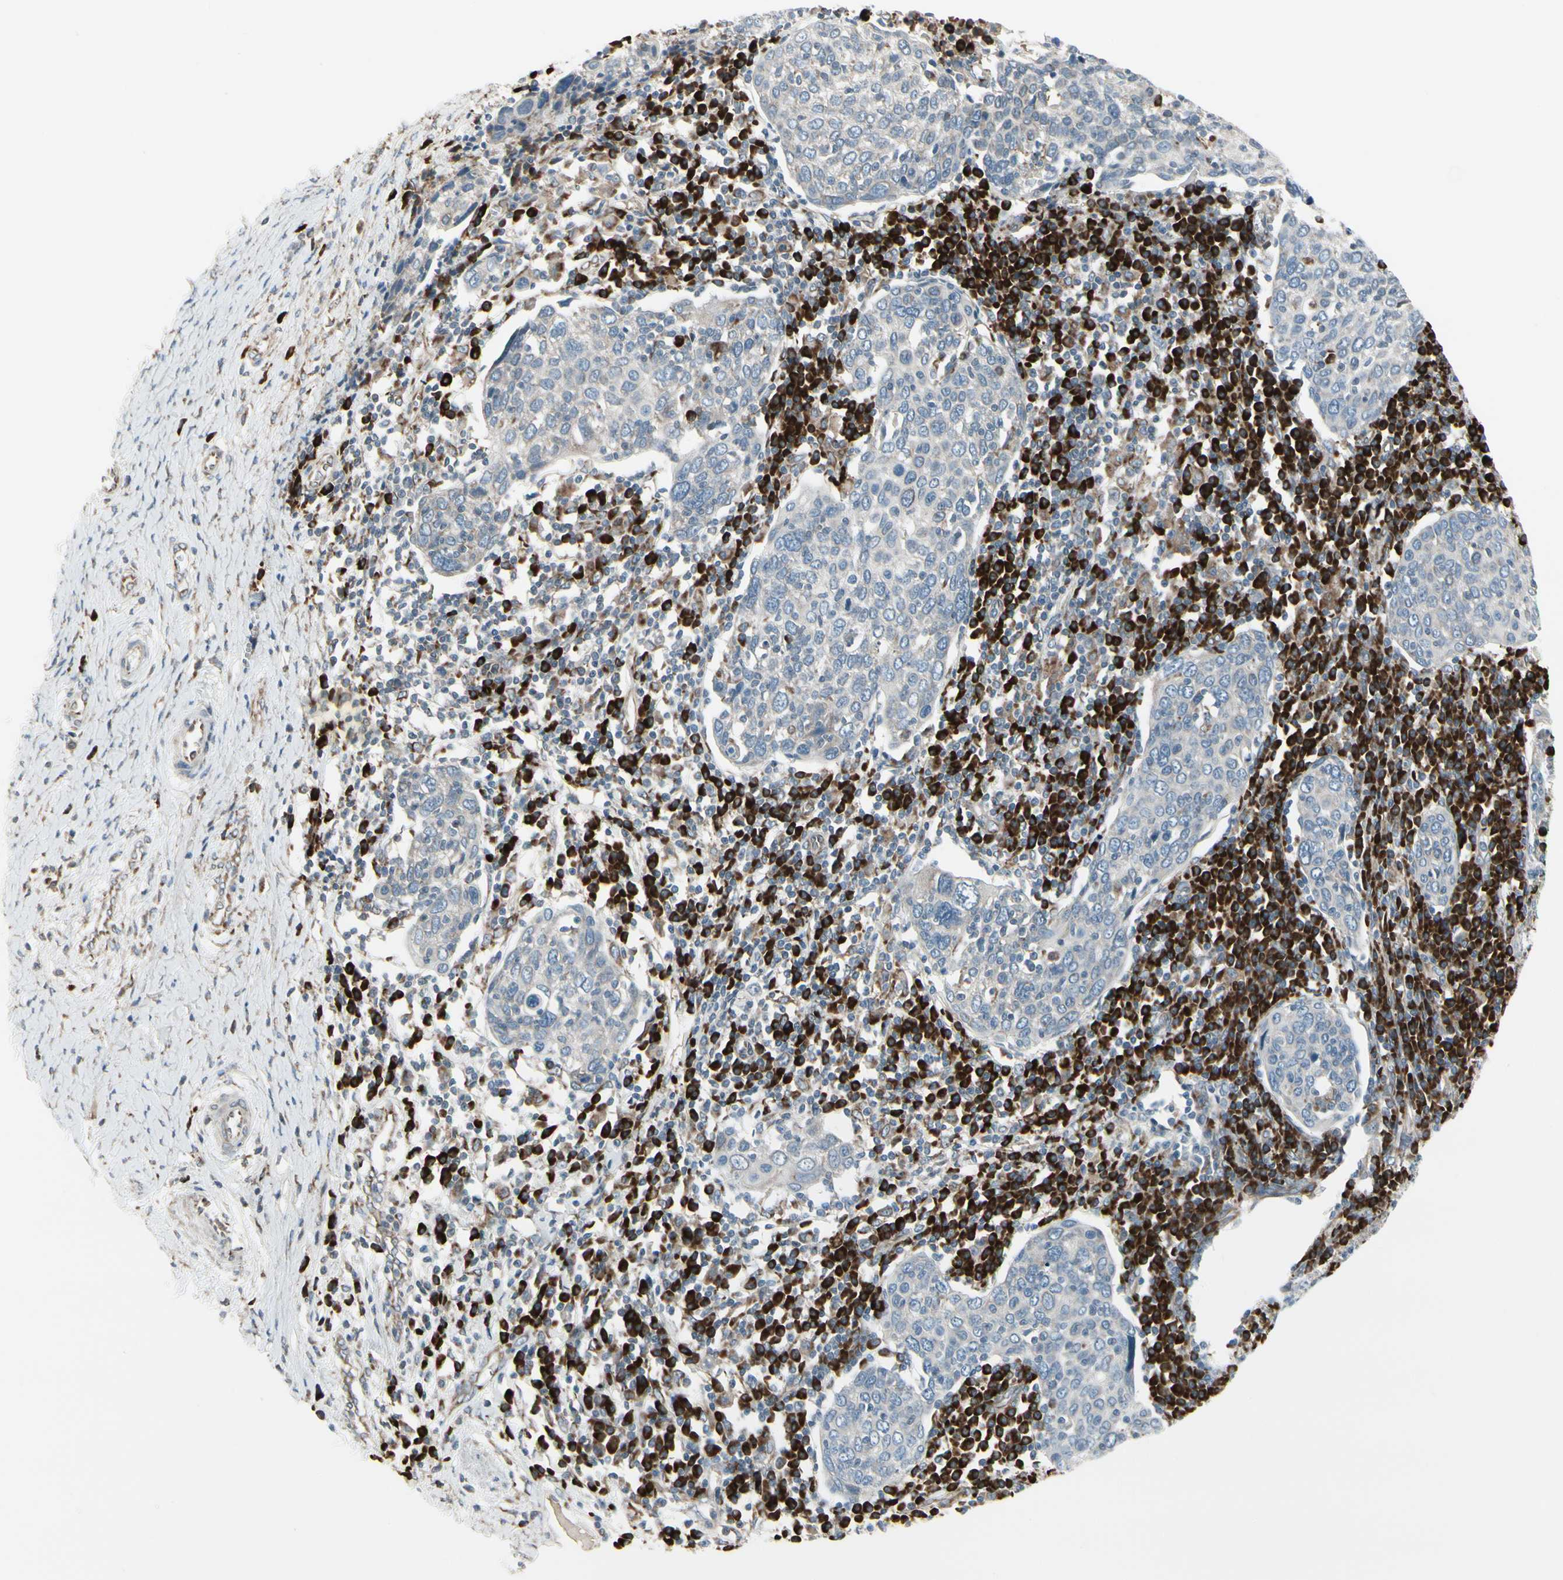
{"staining": {"intensity": "weak", "quantity": "25%-75%", "location": "cytoplasmic/membranous"}, "tissue": "cervical cancer", "cell_type": "Tumor cells", "image_type": "cancer", "snomed": [{"axis": "morphology", "description": "Squamous cell carcinoma, NOS"}, {"axis": "topography", "description": "Cervix"}], "caption": "IHC of squamous cell carcinoma (cervical) displays low levels of weak cytoplasmic/membranous expression in approximately 25%-75% of tumor cells.", "gene": "FNDC3A", "patient": {"sex": "female", "age": 40}}